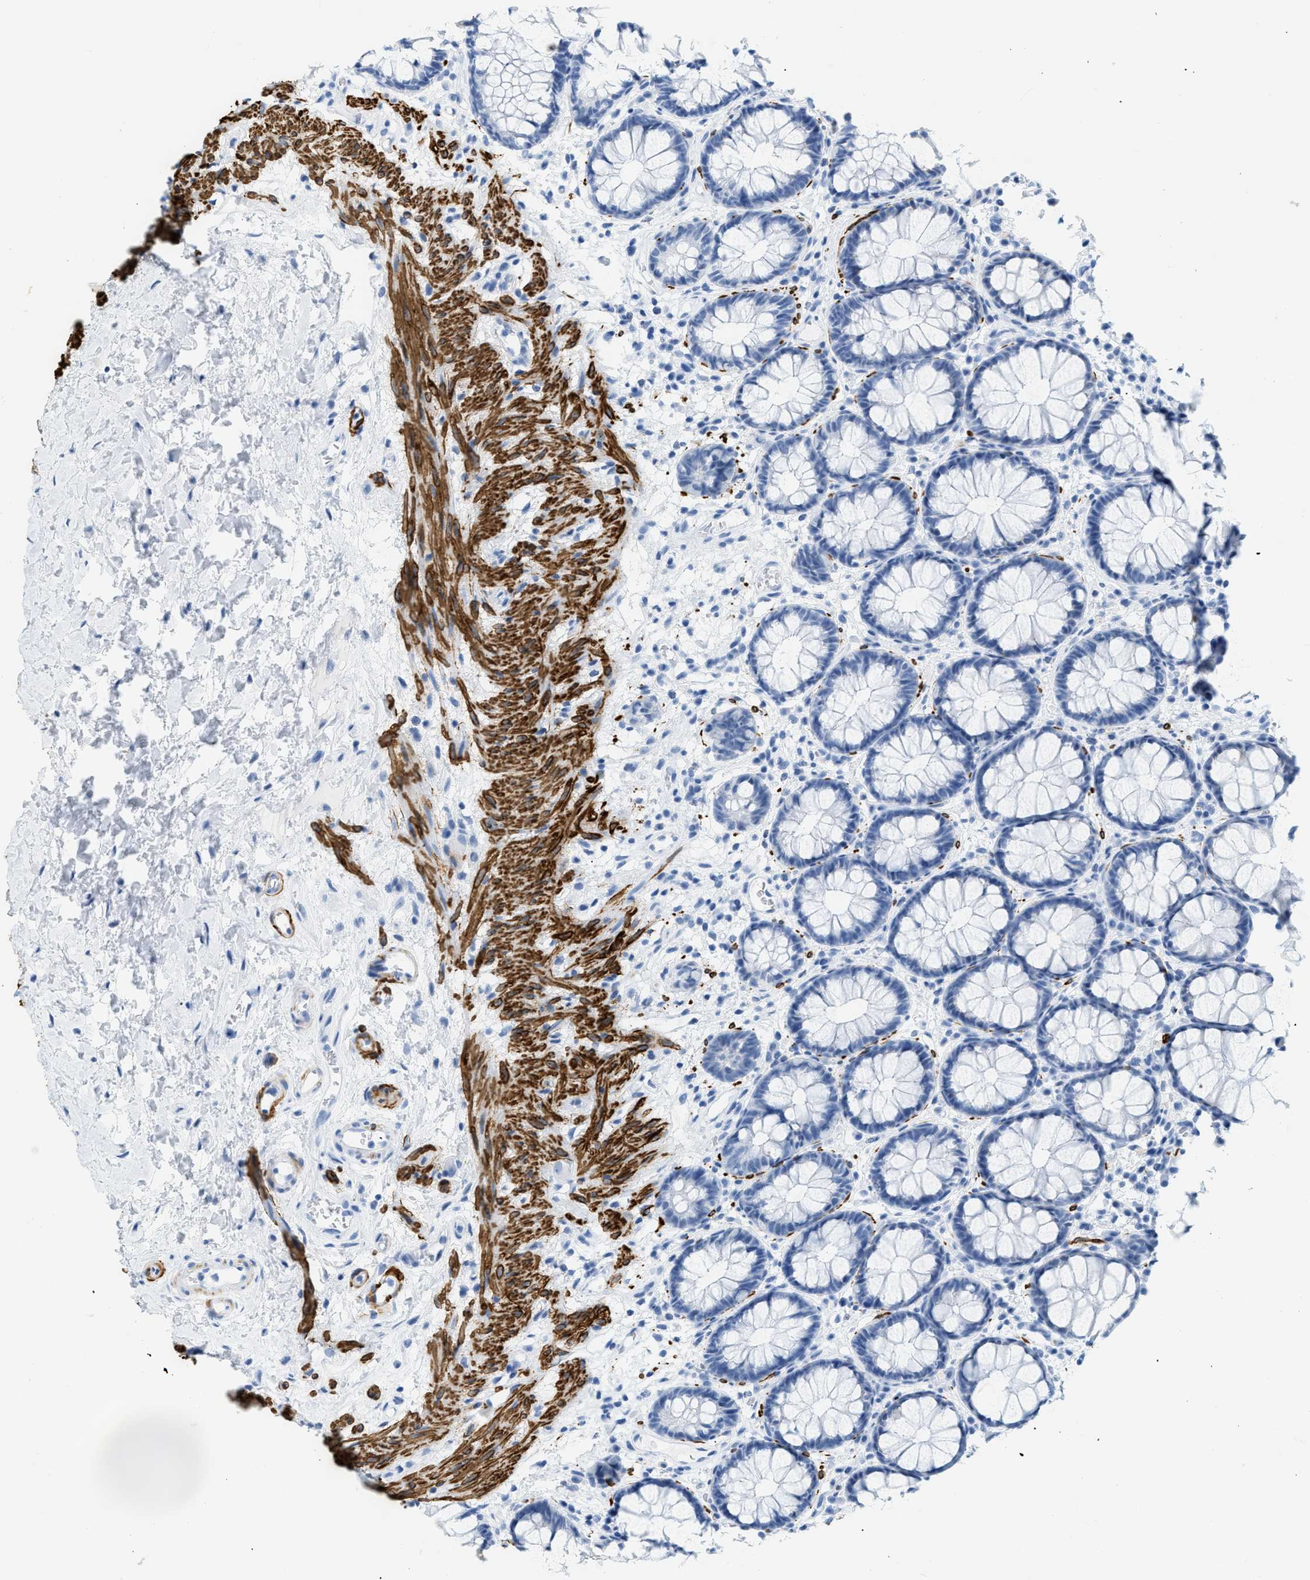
{"staining": {"intensity": "negative", "quantity": "none", "location": "none"}, "tissue": "rectum", "cell_type": "Glandular cells", "image_type": "normal", "snomed": [{"axis": "morphology", "description": "Normal tissue, NOS"}, {"axis": "topography", "description": "Rectum"}], "caption": "Immunohistochemical staining of normal rectum demonstrates no significant positivity in glandular cells. The staining was performed using DAB (3,3'-diaminobenzidine) to visualize the protein expression in brown, while the nuclei were stained in blue with hematoxylin (Magnification: 20x).", "gene": "DES", "patient": {"sex": "male", "age": 64}}